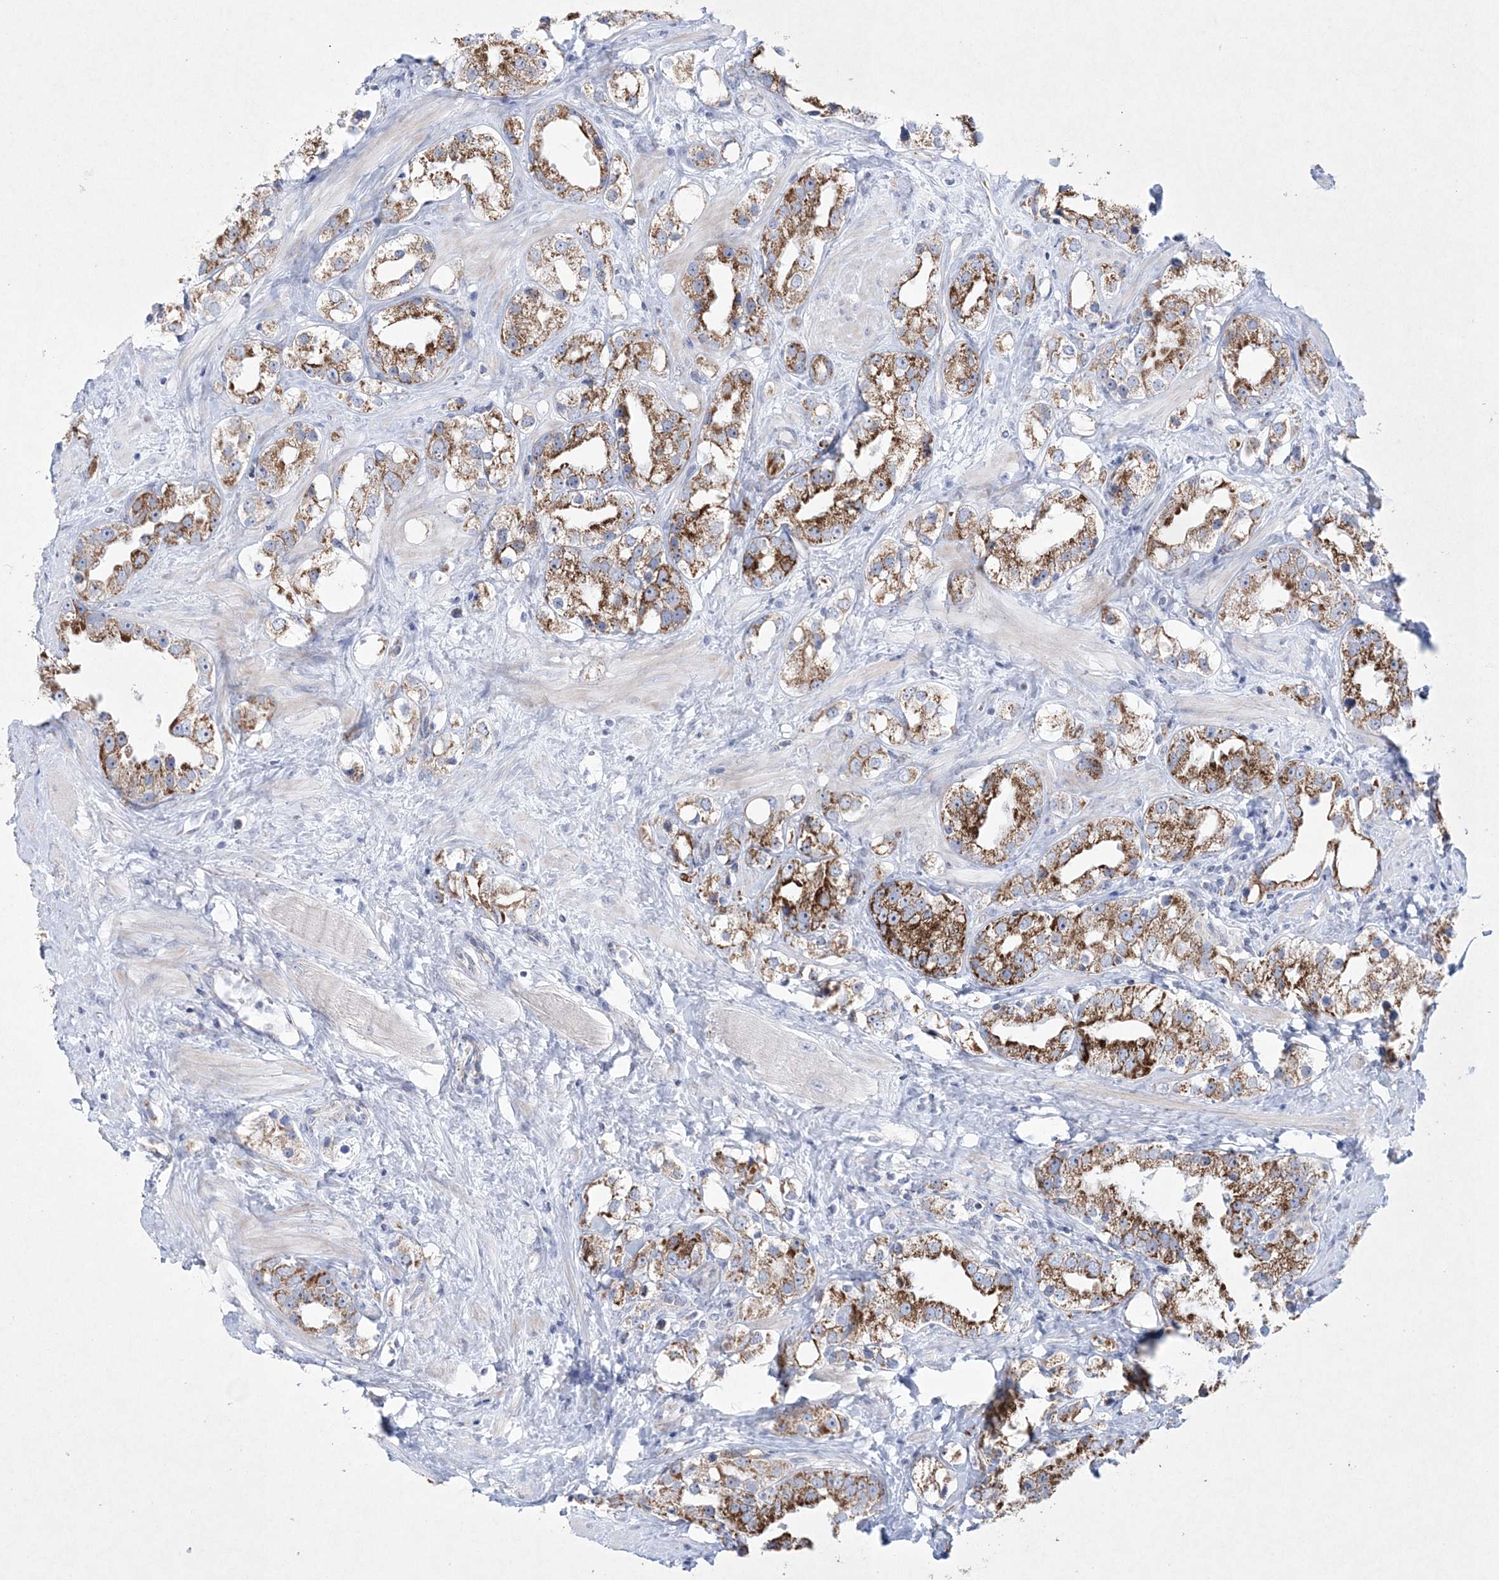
{"staining": {"intensity": "moderate", "quantity": ">75%", "location": "cytoplasmic/membranous"}, "tissue": "prostate cancer", "cell_type": "Tumor cells", "image_type": "cancer", "snomed": [{"axis": "morphology", "description": "Adenocarcinoma, NOS"}, {"axis": "topography", "description": "Prostate"}], "caption": "IHC staining of adenocarcinoma (prostate), which shows medium levels of moderate cytoplasmic/membranous positivity in approximately >75% of tumor cells indicating moderate cytoplasmic/membranous protein expression. The staining was performed using DAB (brown) for protein detection and nuclei were counterstained in hematoxylin (blue).", "gene": "CES4A", "patient": {"sex": "male", "age": 79}}